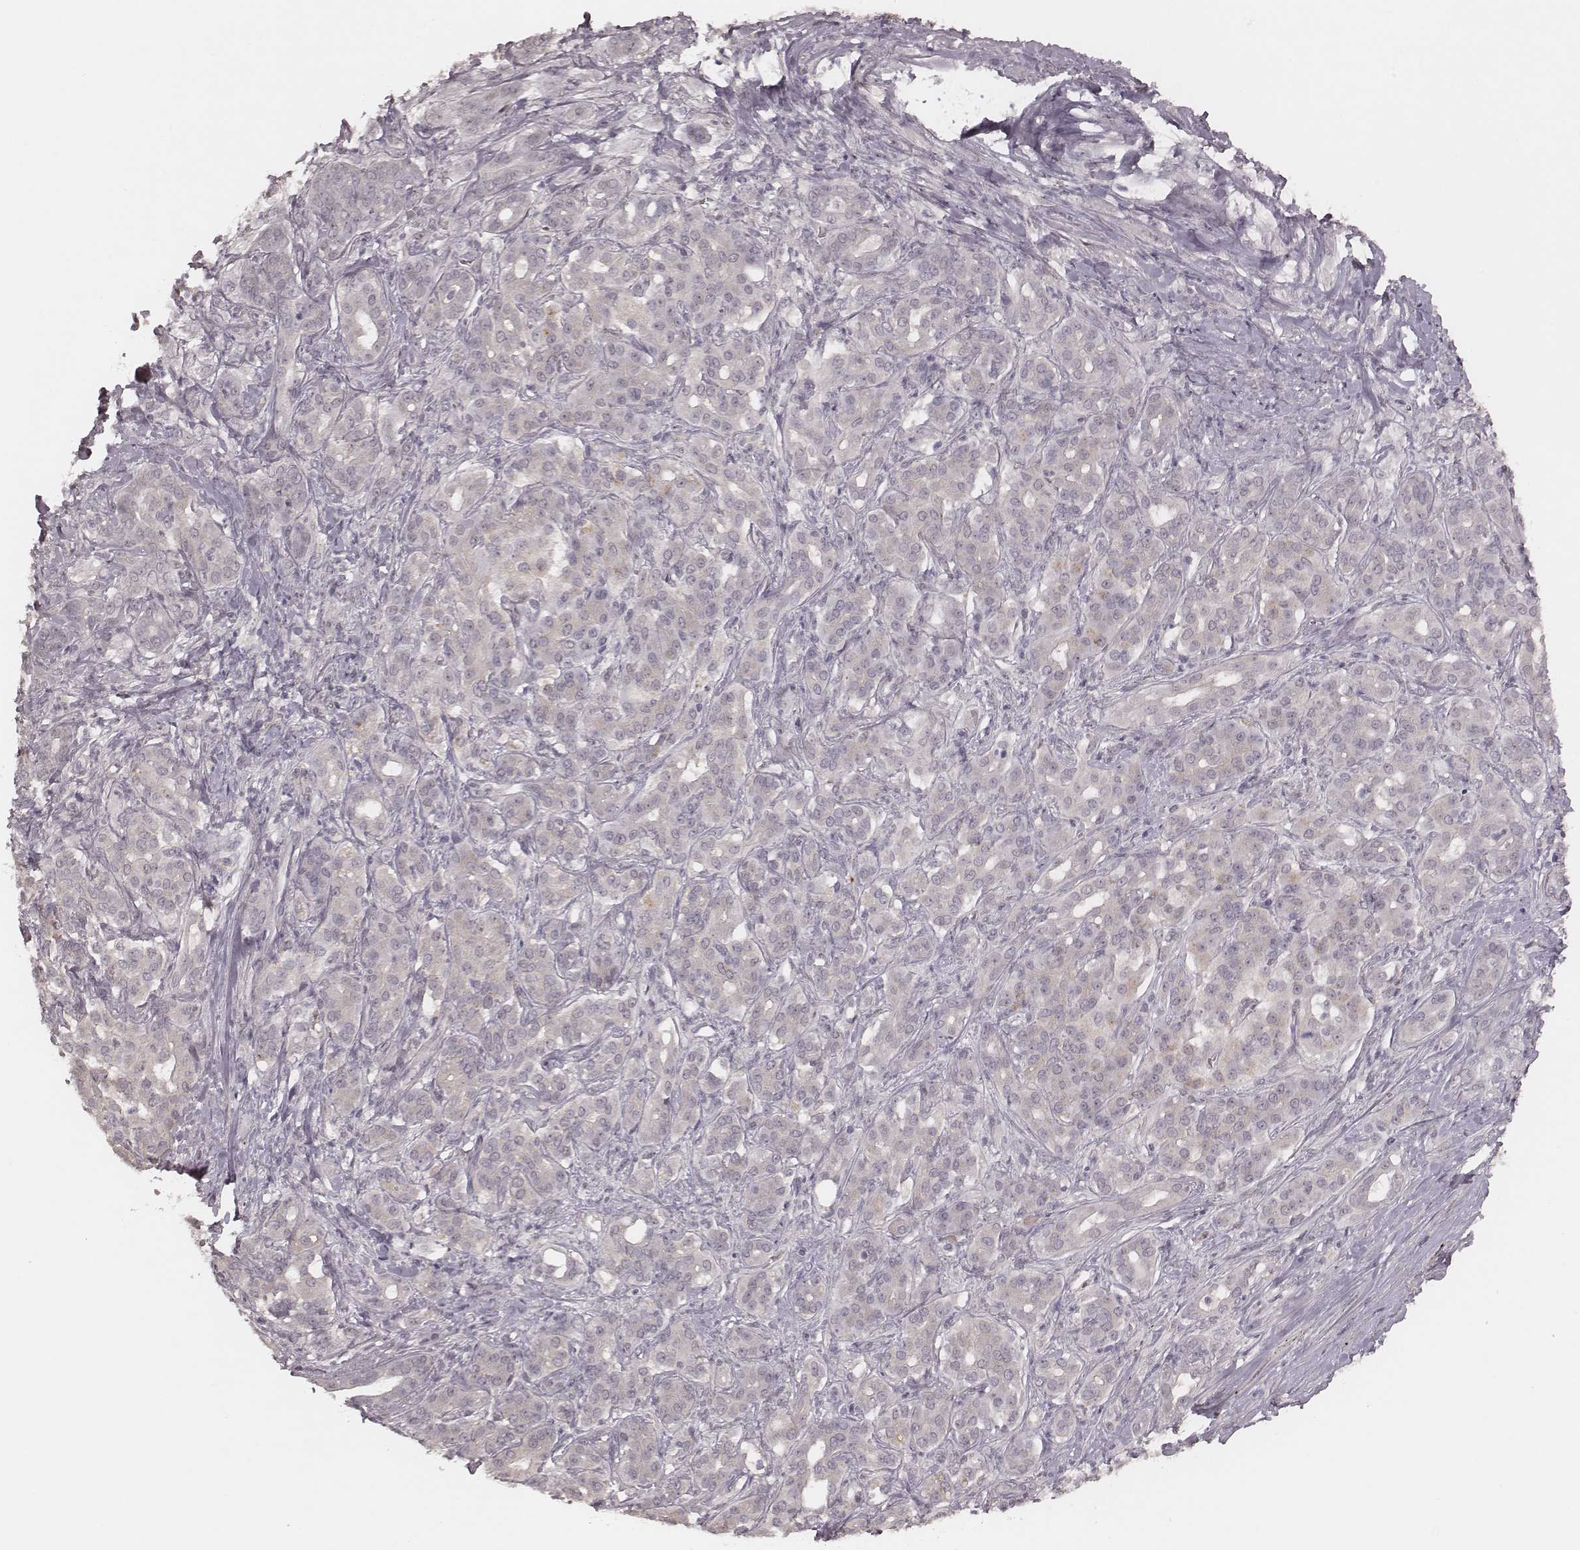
{"staining": {"intensity": "negative", "quantity": "none", "location": "none"}, "tissue": "pancreatic cancer", "cell_type": "Tumor cells", "image_type": "cancer", "snomed": [{"axis": "morphology", "description": "Normal tissue, NOS"}, {"axis": "morphology", "description": "Inflammation, NOS"}, {"axis": "morphology", "description": "Adenocarcinoma, NOS"}, {"axis": "topography", "description": "Pancreas"}], "caption": "A histopathology image of human pancreatic cancer is negative for staining in tumor cells.", "gene": "FAM13B", "patient": {"sex": "male", "age": 57}}